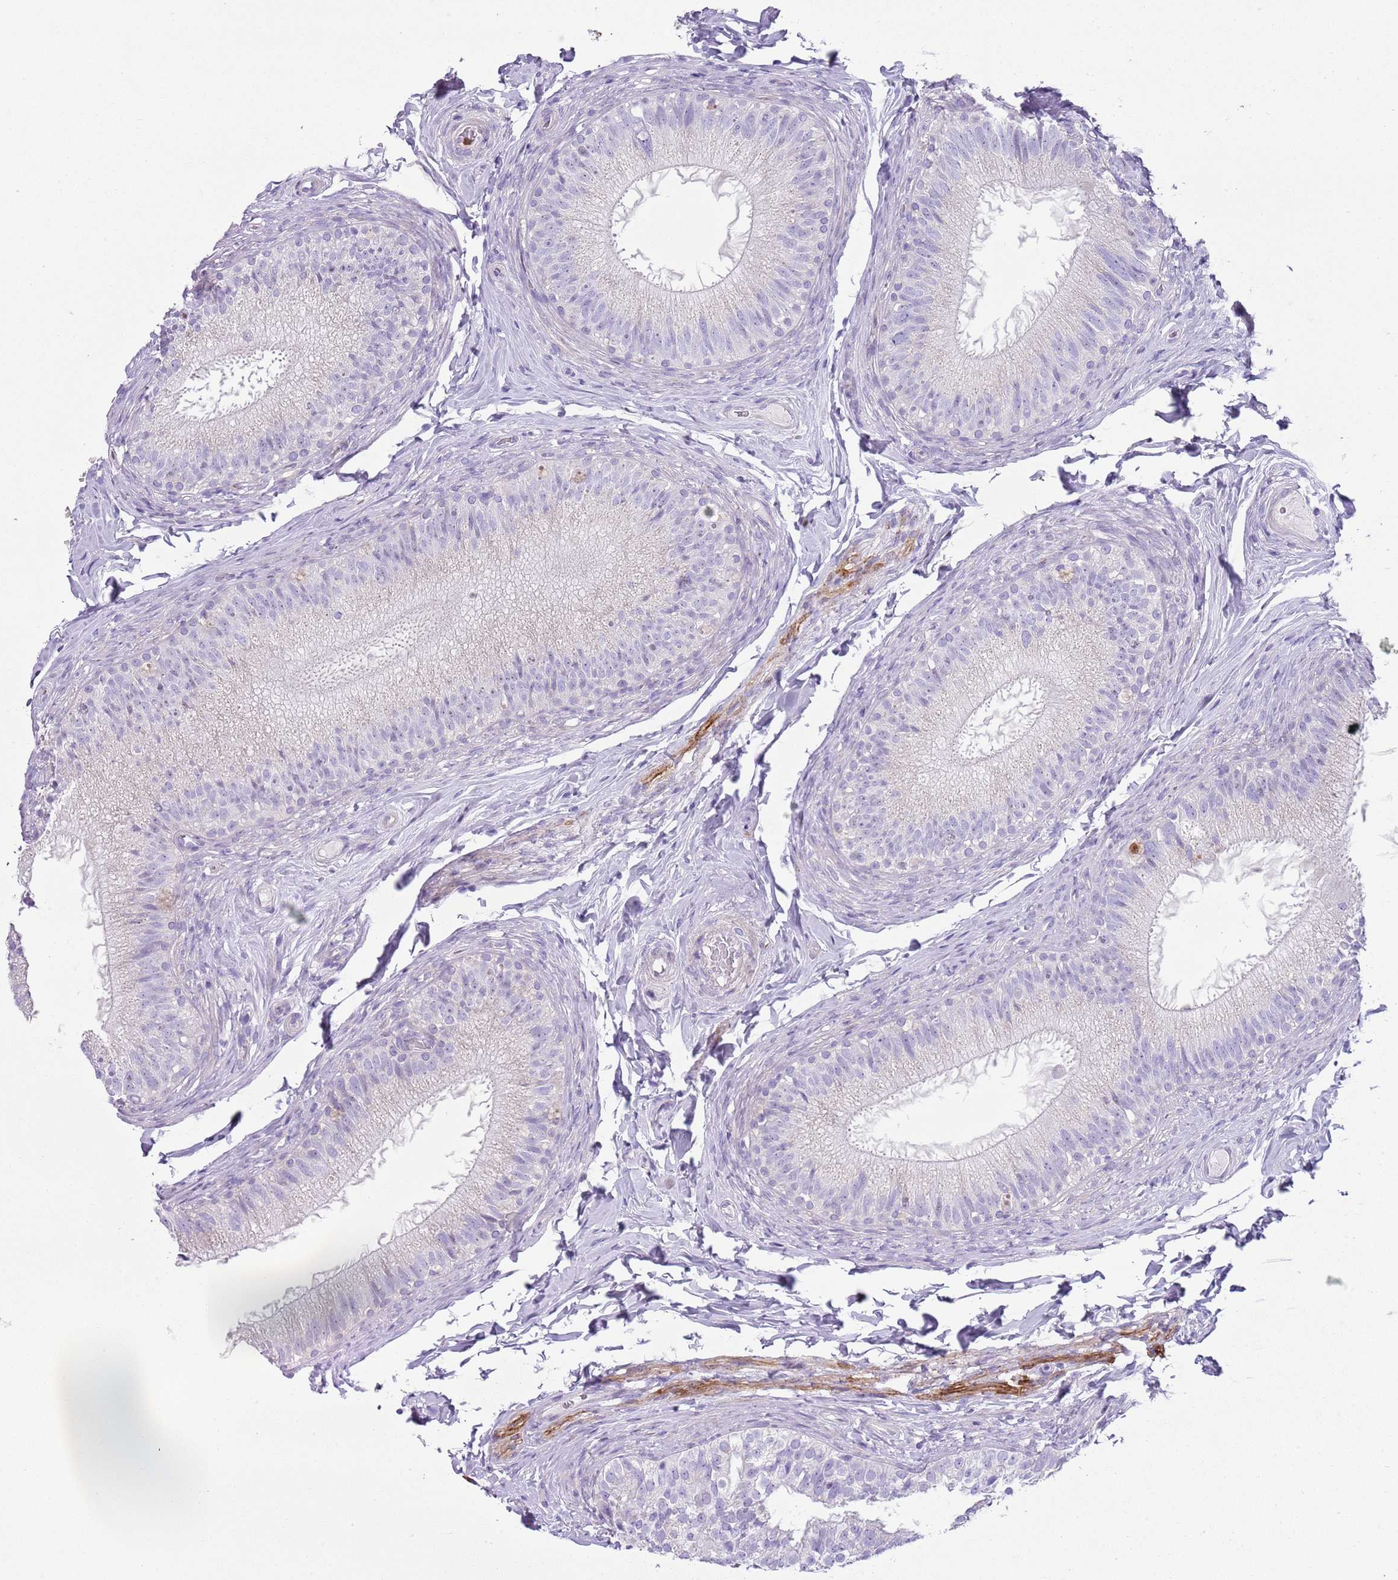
{"staining": {"intensity": "negative", "quantity": "none", "location": "none"}, "tissue": "epididymis", "cell_type": "Glandular cells", "image_type": "normal", "snomed": [{"axis": "morphology", "description": "Normal tissue, NOS"}, {"axis": "topography", "description": "Epididymis"}], "caption": "High power microscopy image of an immunohistochemistry image of unremarkable epididymis, revealing no significant staining in glandular cells.", "gene": "CD177", "patient": {"sex": "male", "age": 49}}